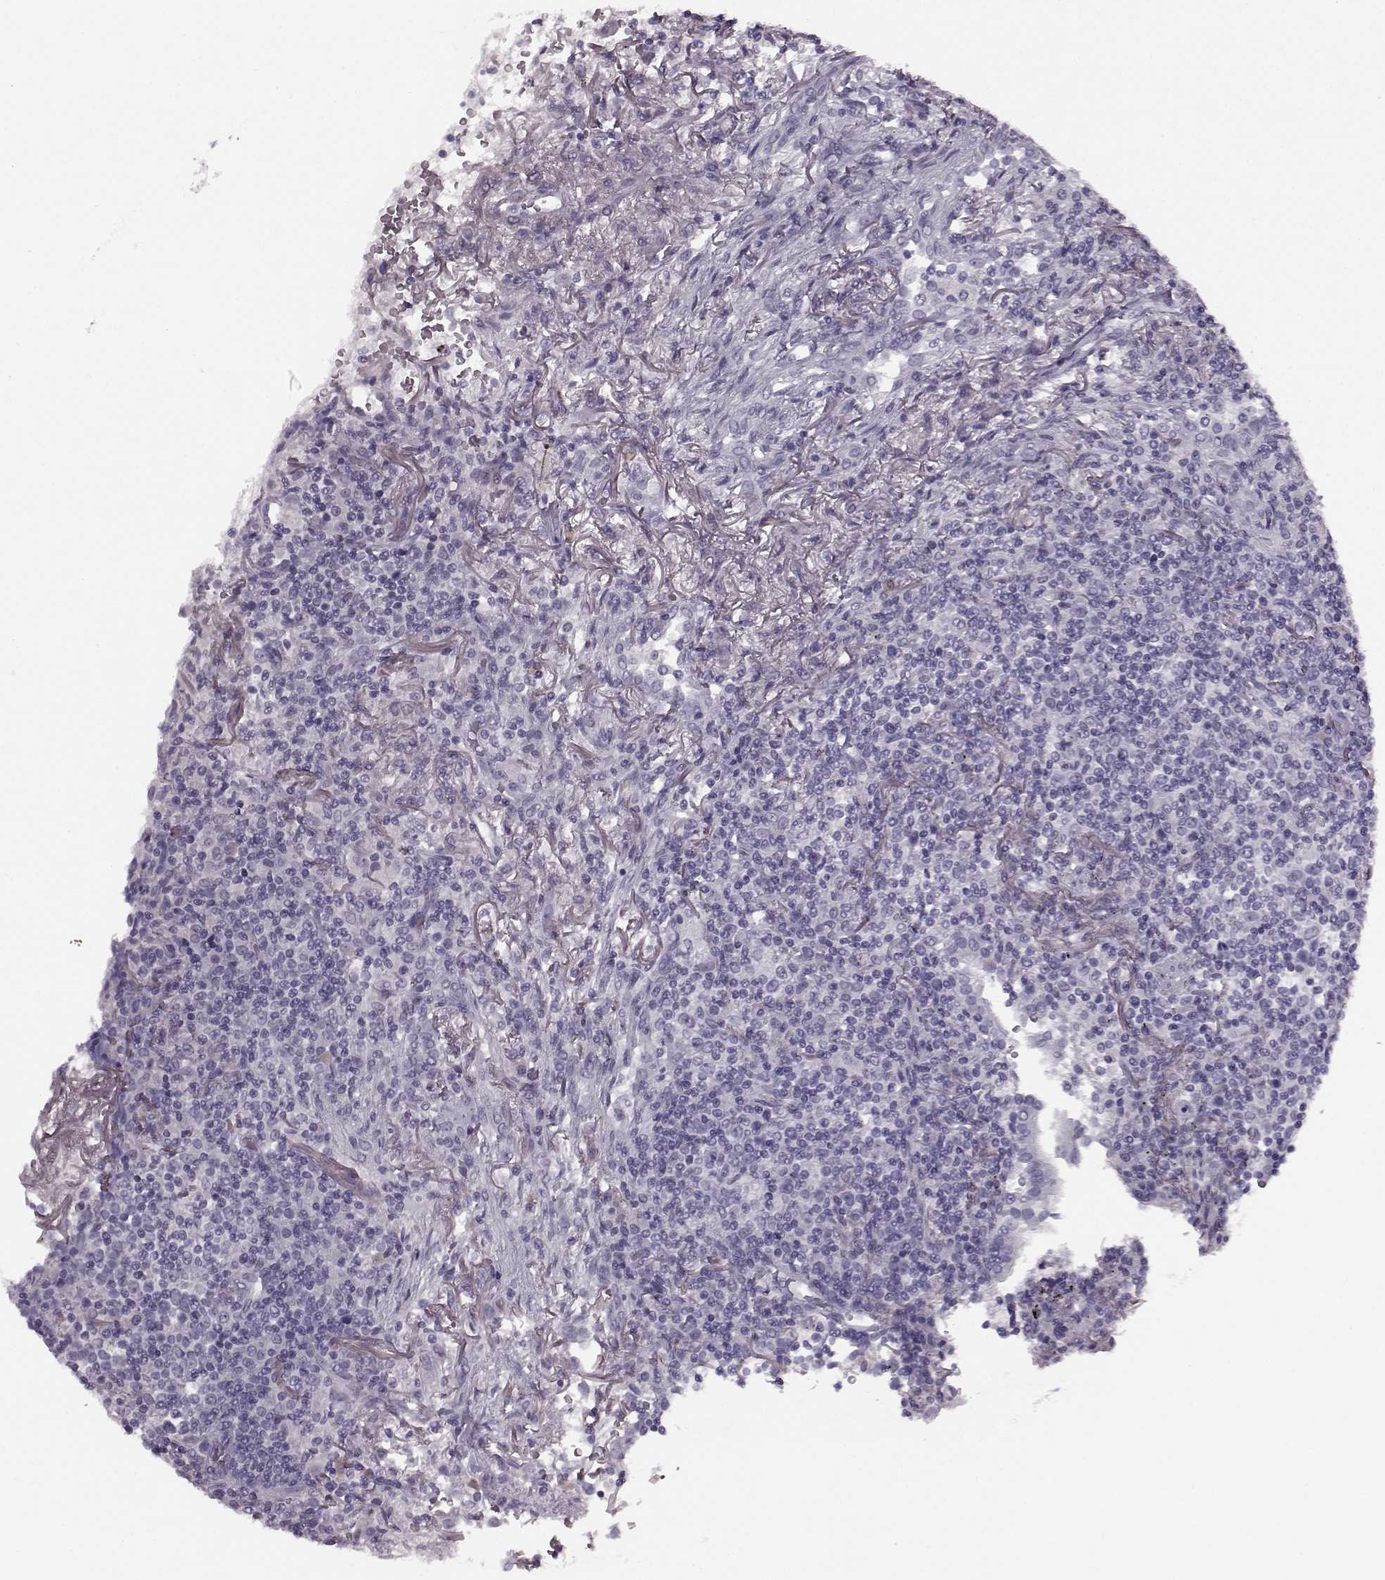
{"staining": {"intensity": "negative", "quantity": "none", "location": "none"}, "tissue": "lymphoma", "cell_type": "Tumor cells", "image_type": "cancer", "snomed": [{"axis": "morphology", "description": "Malignant lymphoma, non-Hodgkin's type, High grade"}, {"axis": "topography", "description": "Lung"}], "caption": "The micrograph exhibits no significant expression in tumor cells of high-grade malignant lymphoma, non-Hodgkin's type.", "gene": "JSRP1", "patient": {"sex": "male", "age": 79}}